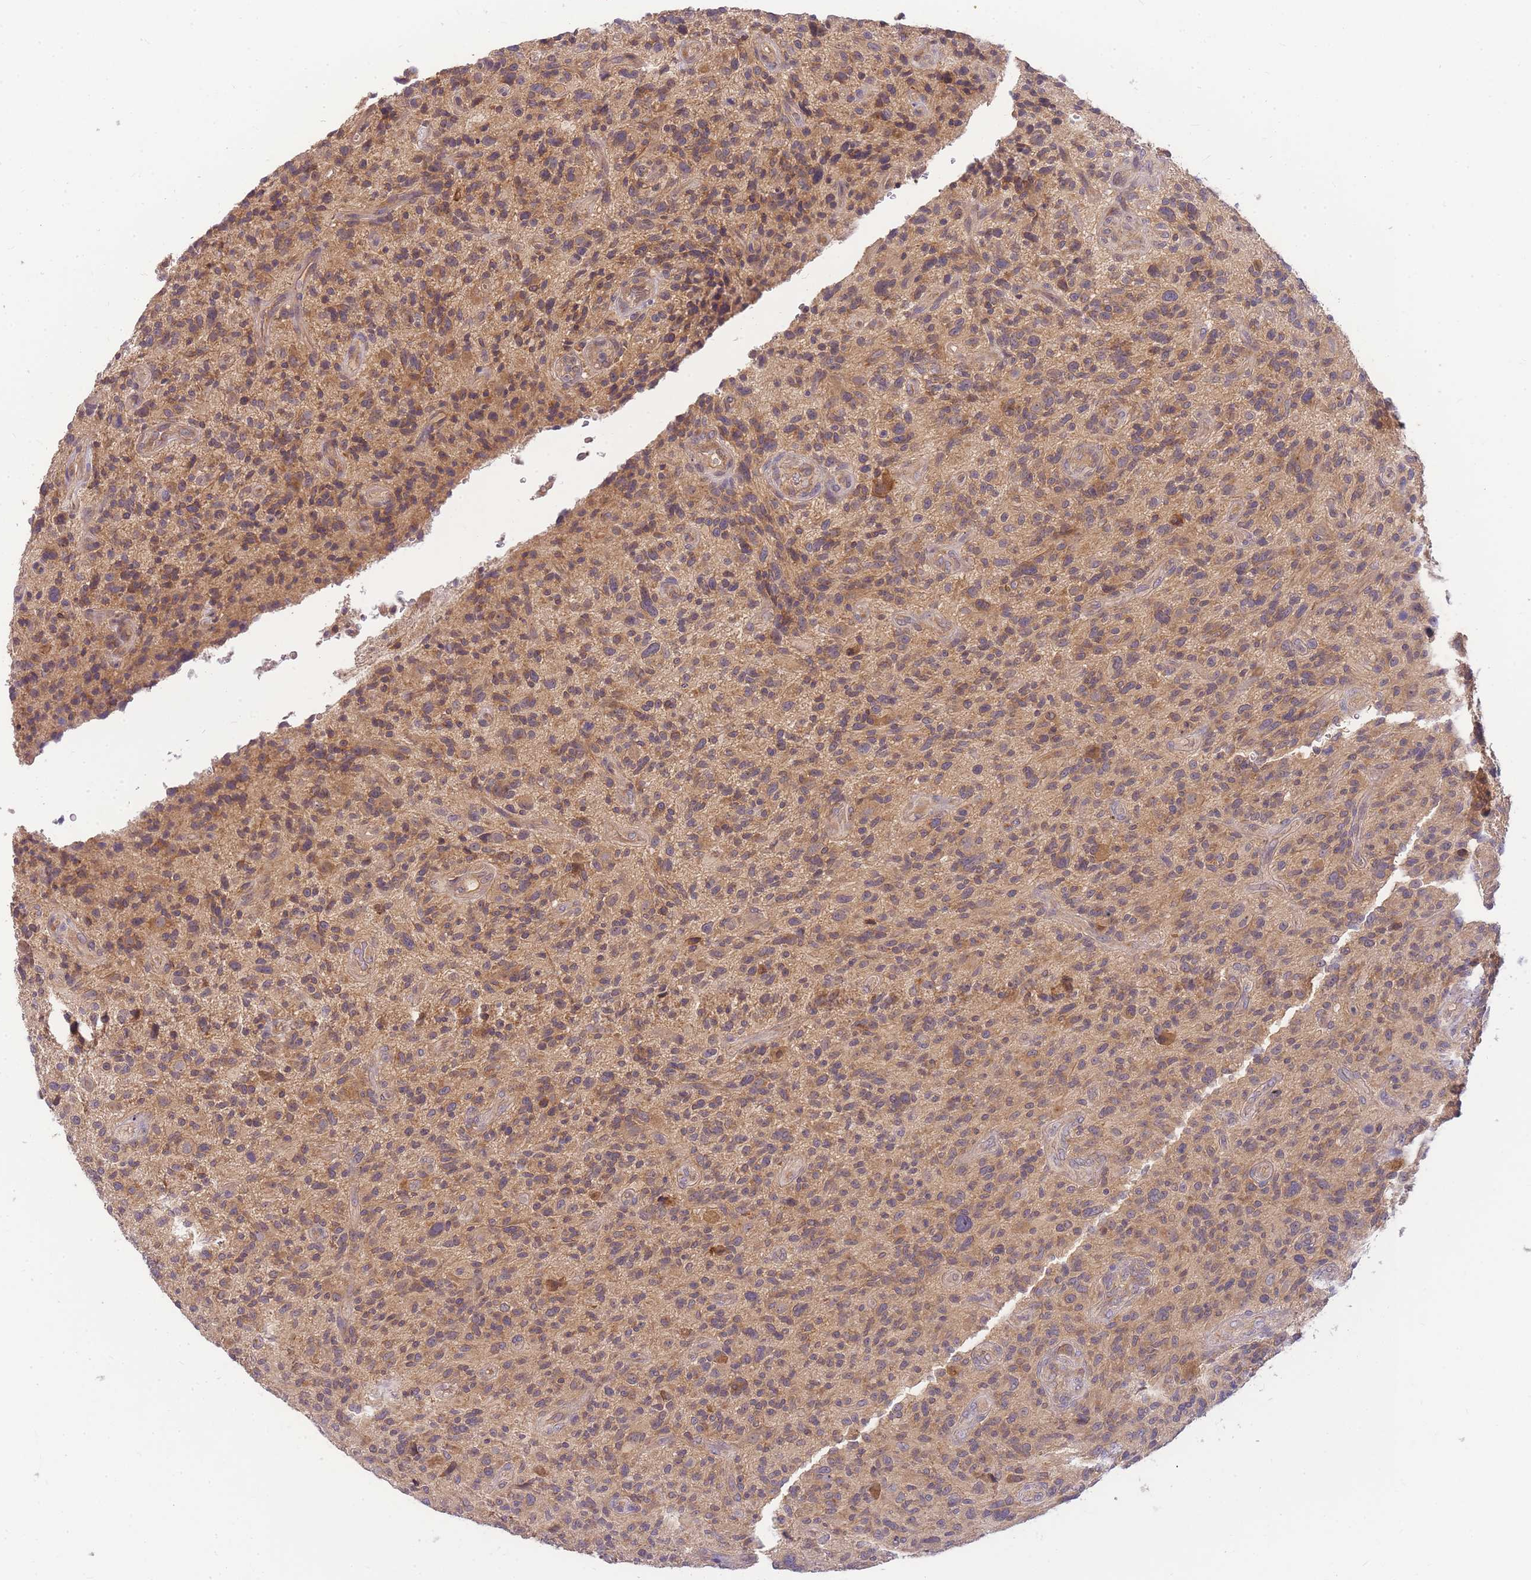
{"staining": {"intensity": "weak", "quantity": ">75%", "location": "cytoplasmic/membranous"}, "tissue": "glioma", "cell_type": "Tumor cells", "image_type": "cancer", "snomed": [{"axis": "morphology", "description": "Glioma, malignant, High grade"}, {"axis": "topography", "description": "Brain"}], "caption": "The histopathology image displays staining of malignant glioma (high-grade), revealing weak cytoplasmic/membranous protein positivity (brown color) within tumor cells.", "gene": "ZNF577", "patient": {"sex": "male", "age": 47}}